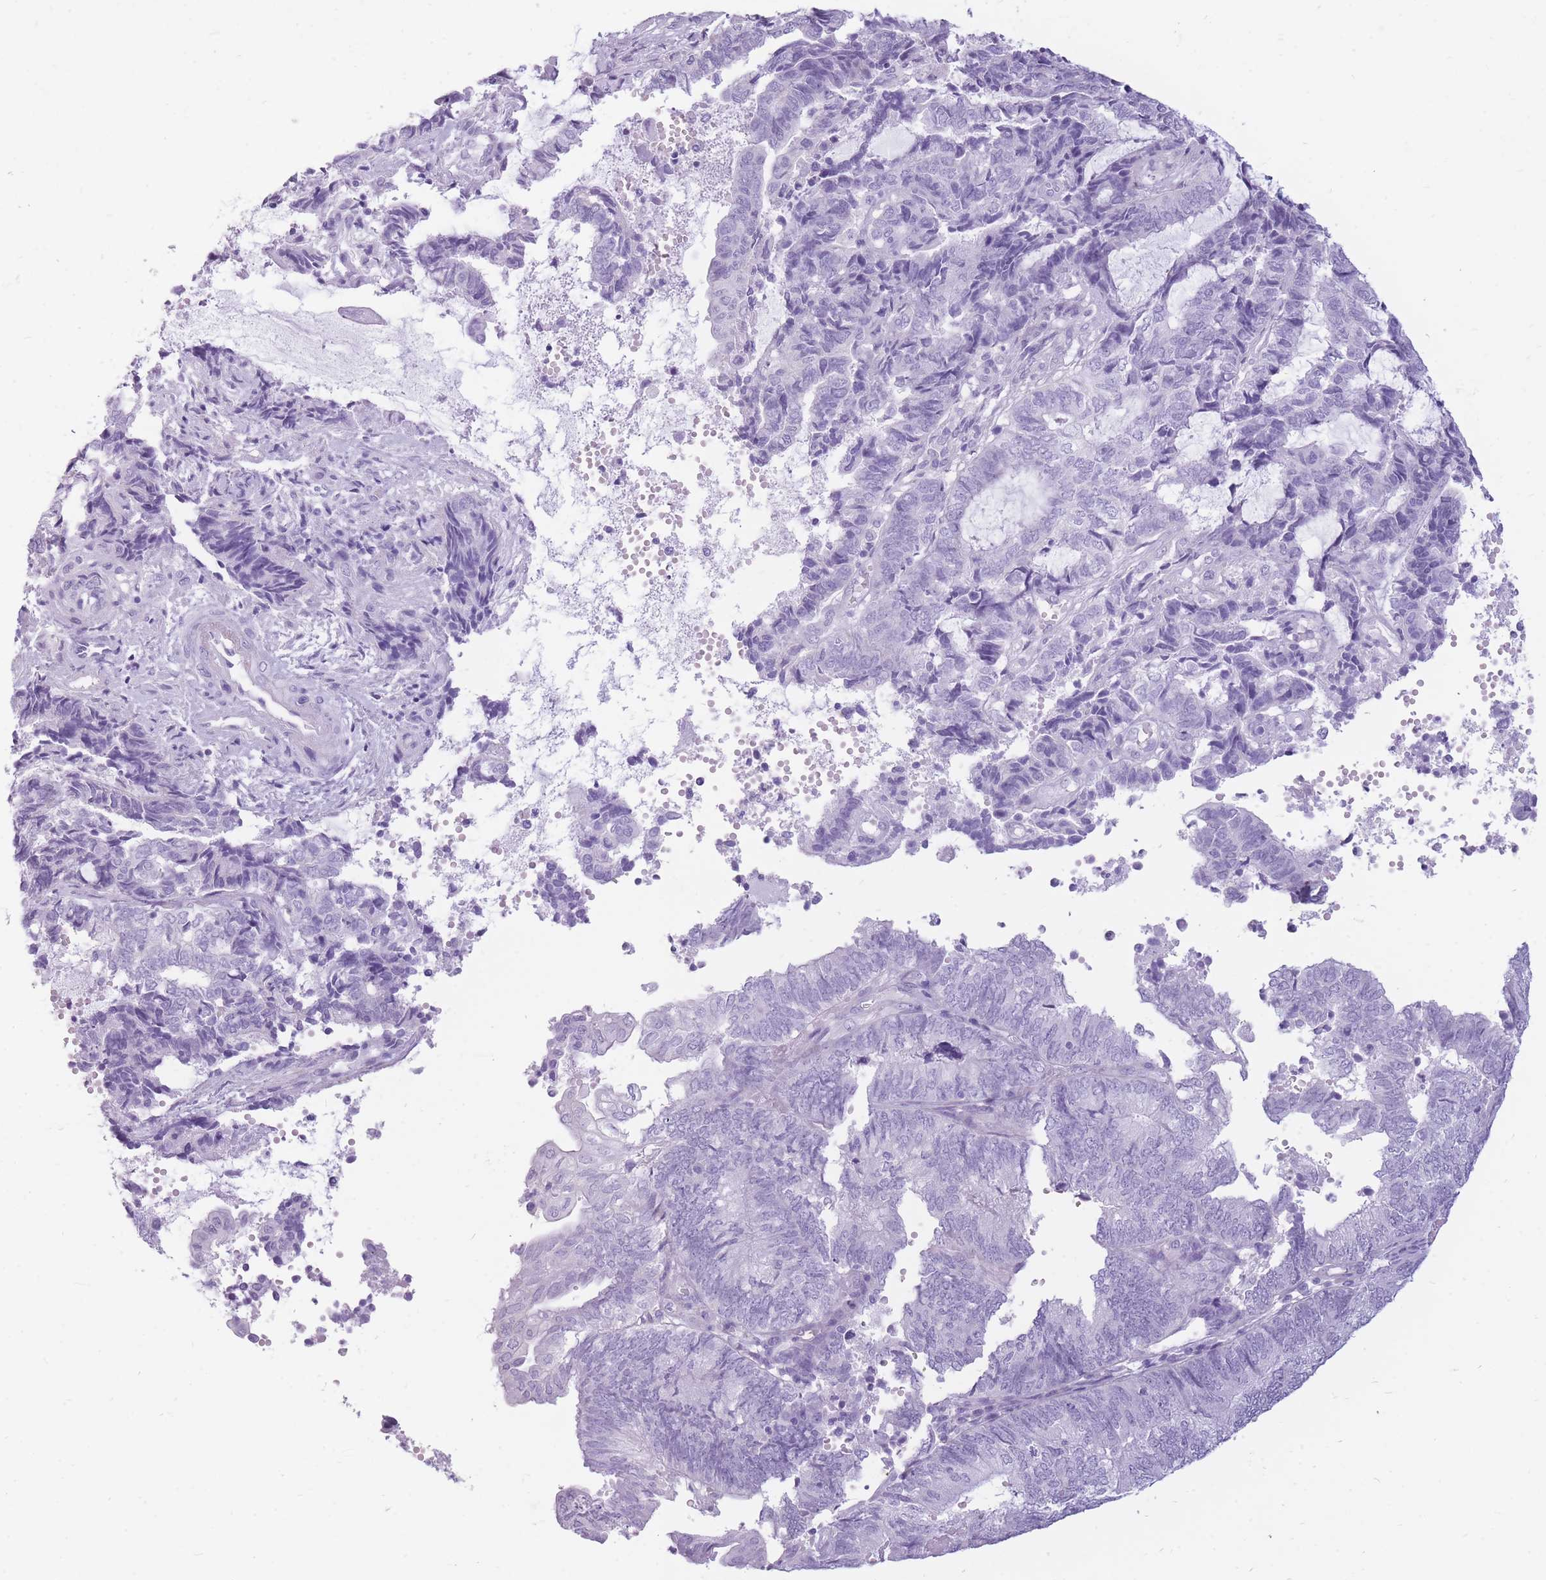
{"staining": {"intensity": "negative", "quantity": "none", "location": "none"}, "tissue": "endometrial cancer", "cell_type": "Tumor cells", "image_type": "cancer", "snomed": [{"axis": "morphology", "description": "Adenocarcinoma, NOS"}, {"axis": "topography", "description": "Uterus"}, {"axis": "topography", "description": "Endometrium"}], "caption": "There is no significant expression in tumor cells of endometrial cancer (adenocarcinoma).", "gene": "CYP21A2", "patient": {"sex": "female", "age": 70}}